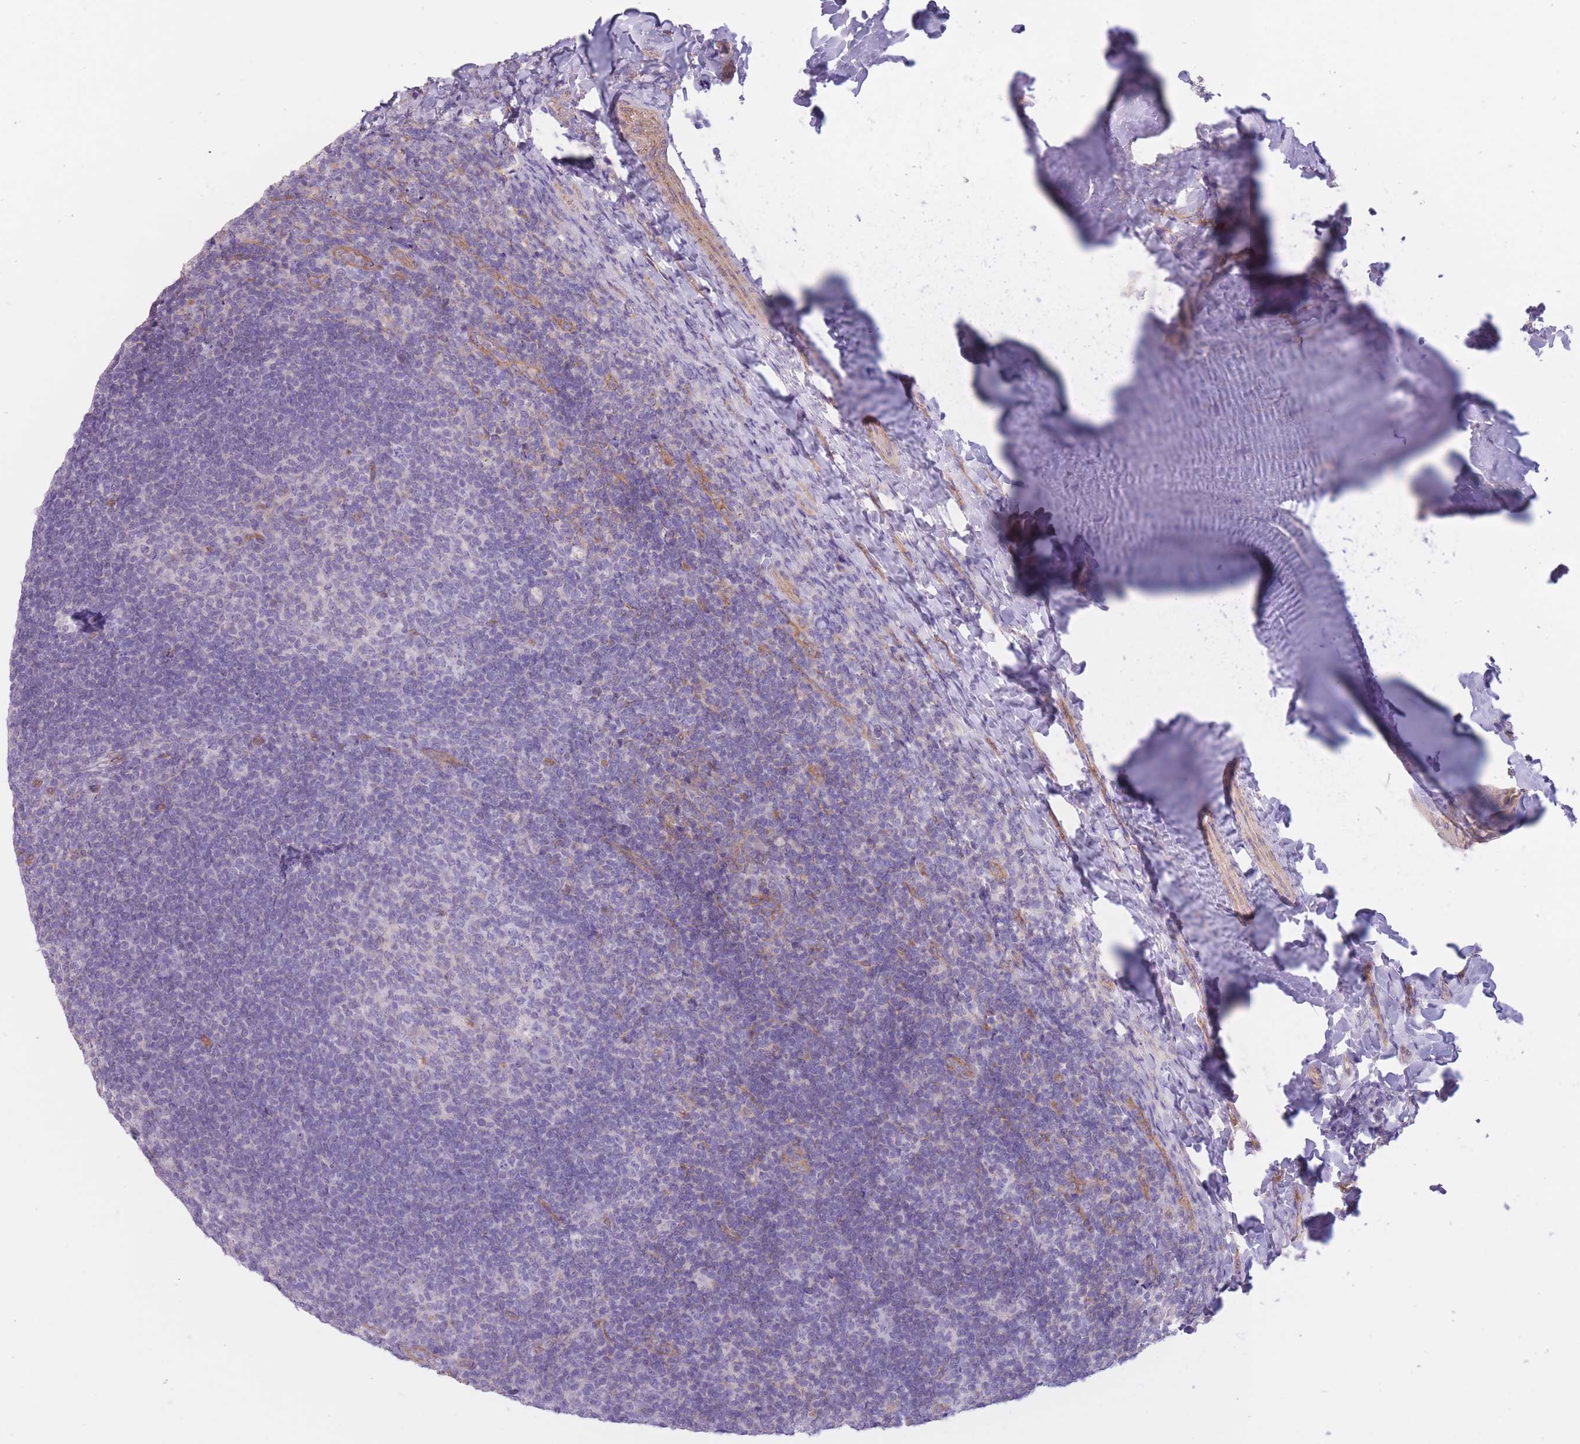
{"staining": {"intensity": "negative", "quantity": "none", "location": "none"}, "tissue": "tonsil", "cell_type": "Germinal center cells", "image_type": "normal", "snomed": [{"axis": "morphology", "description": "Normal tissue, NOS"}, {"axis": "topography", "description": "Tonsil"}], "caption": "This is an IHC histopathology image of unremarkable tonsil. There is no staining in germinal center cells.", "gene": "SERPINB3", "patient": {"sex": "female", "age": 10}}